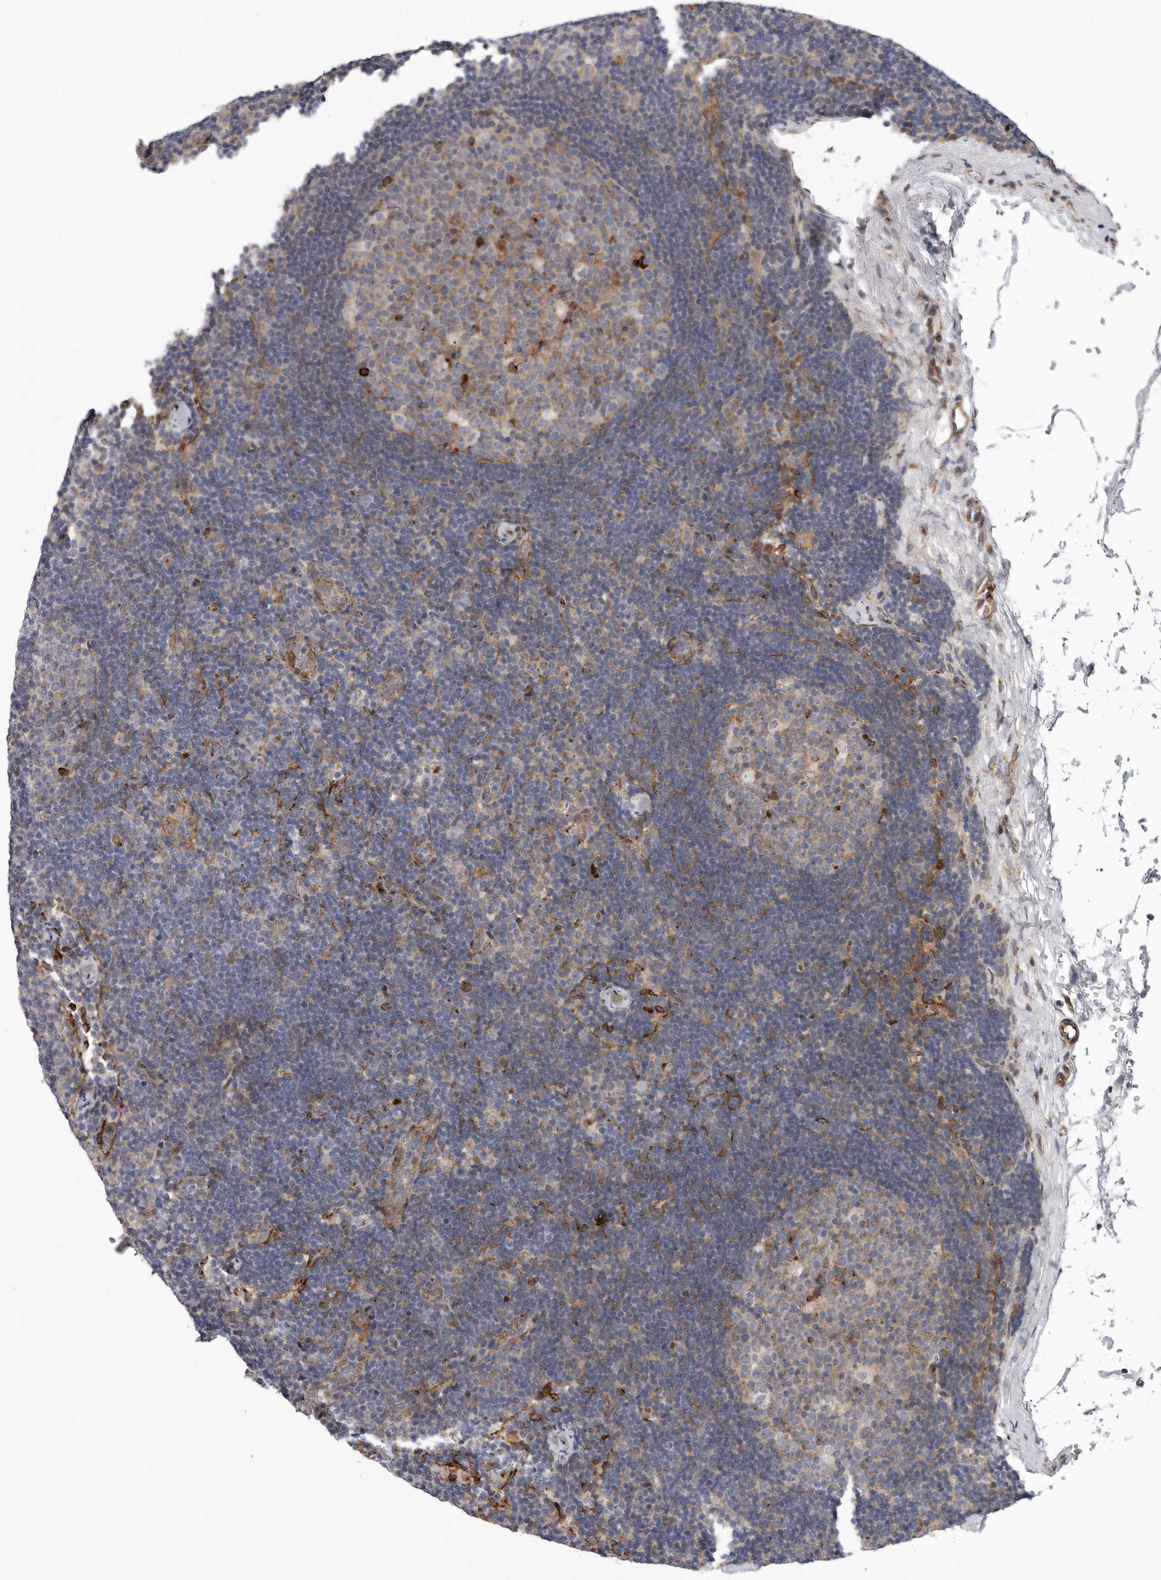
{"staining": {"intensity": "moderate", "quantity": "25%-75%", "location": "cytoplasmic/membranous"}, "tissue": "lymph node", "cell_type": "Germinal center cells", "image_type": "normal", "snomed": [{"axis": "morphology", "description": "Normal tissue, NOS"}, {"axis": "topography", "description": "Lymph node"}], "caption": "A photomicrograph showing moderate cytoplasmic/membranous expression in about 25%-75% of germinal center cells in benign lymph node, as visualized by brown immunohistochemical staining.", "gene": "ATXN3L", "patient": {"sex": "female", "age": 22}}